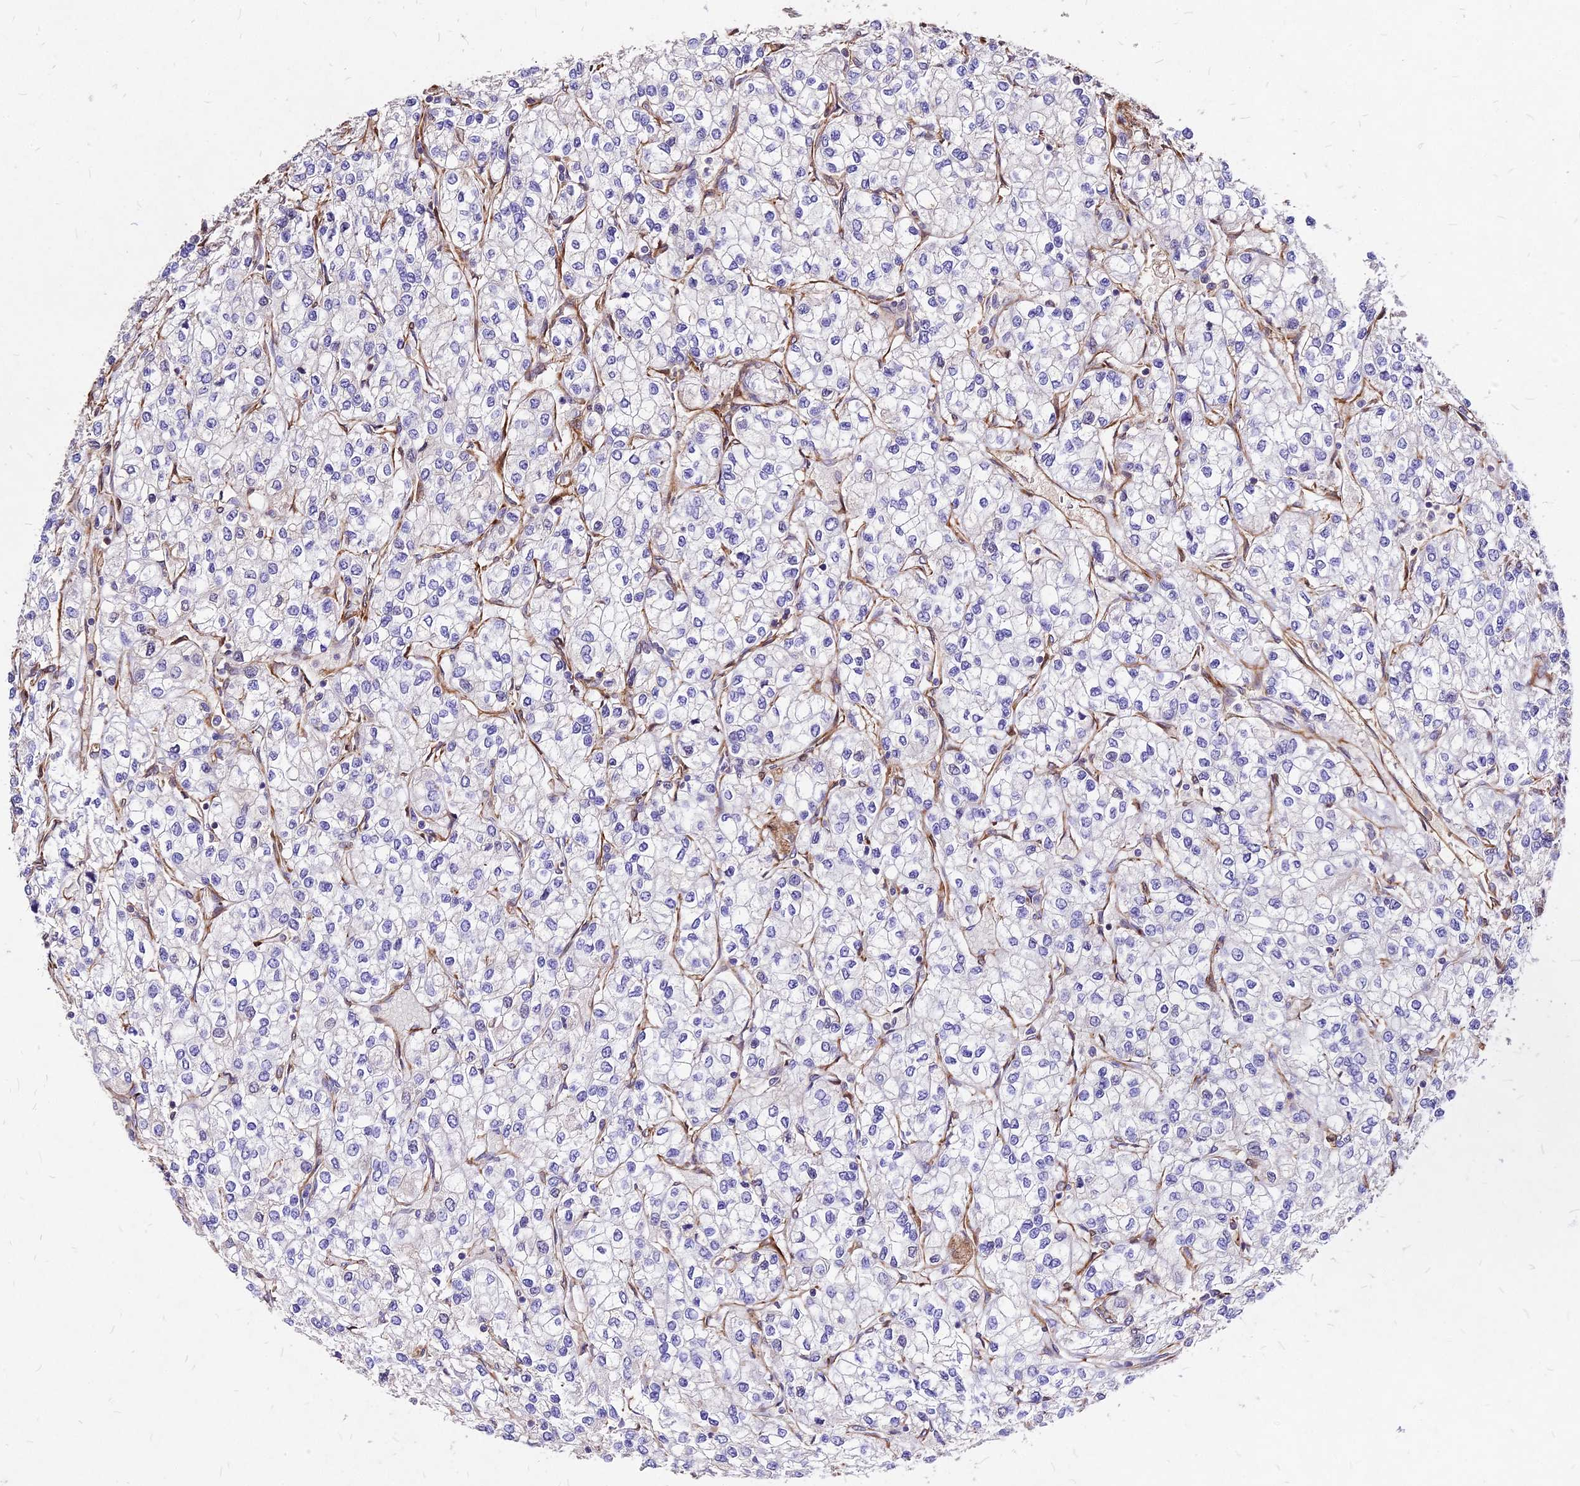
{"staining": {"intensity": "negative", "quantity": "none", "location": "none"}, "tissue": "renal cancer", "cell_type": "Tumor cells", "image_type": "cancer", "snomed": [{"axis": "morphology", "description": "Adenocarcinoma, NOS"}, {"axis": "topography", "description": "Kidney"}], "caption": "Human renal cancer (adenocarcinoma) stained for a protein using immunohistochemistry demonstrates no expression in tumor cells.", "gene": "EFCC1", "patient": {"sex": "male", "age": 80}}